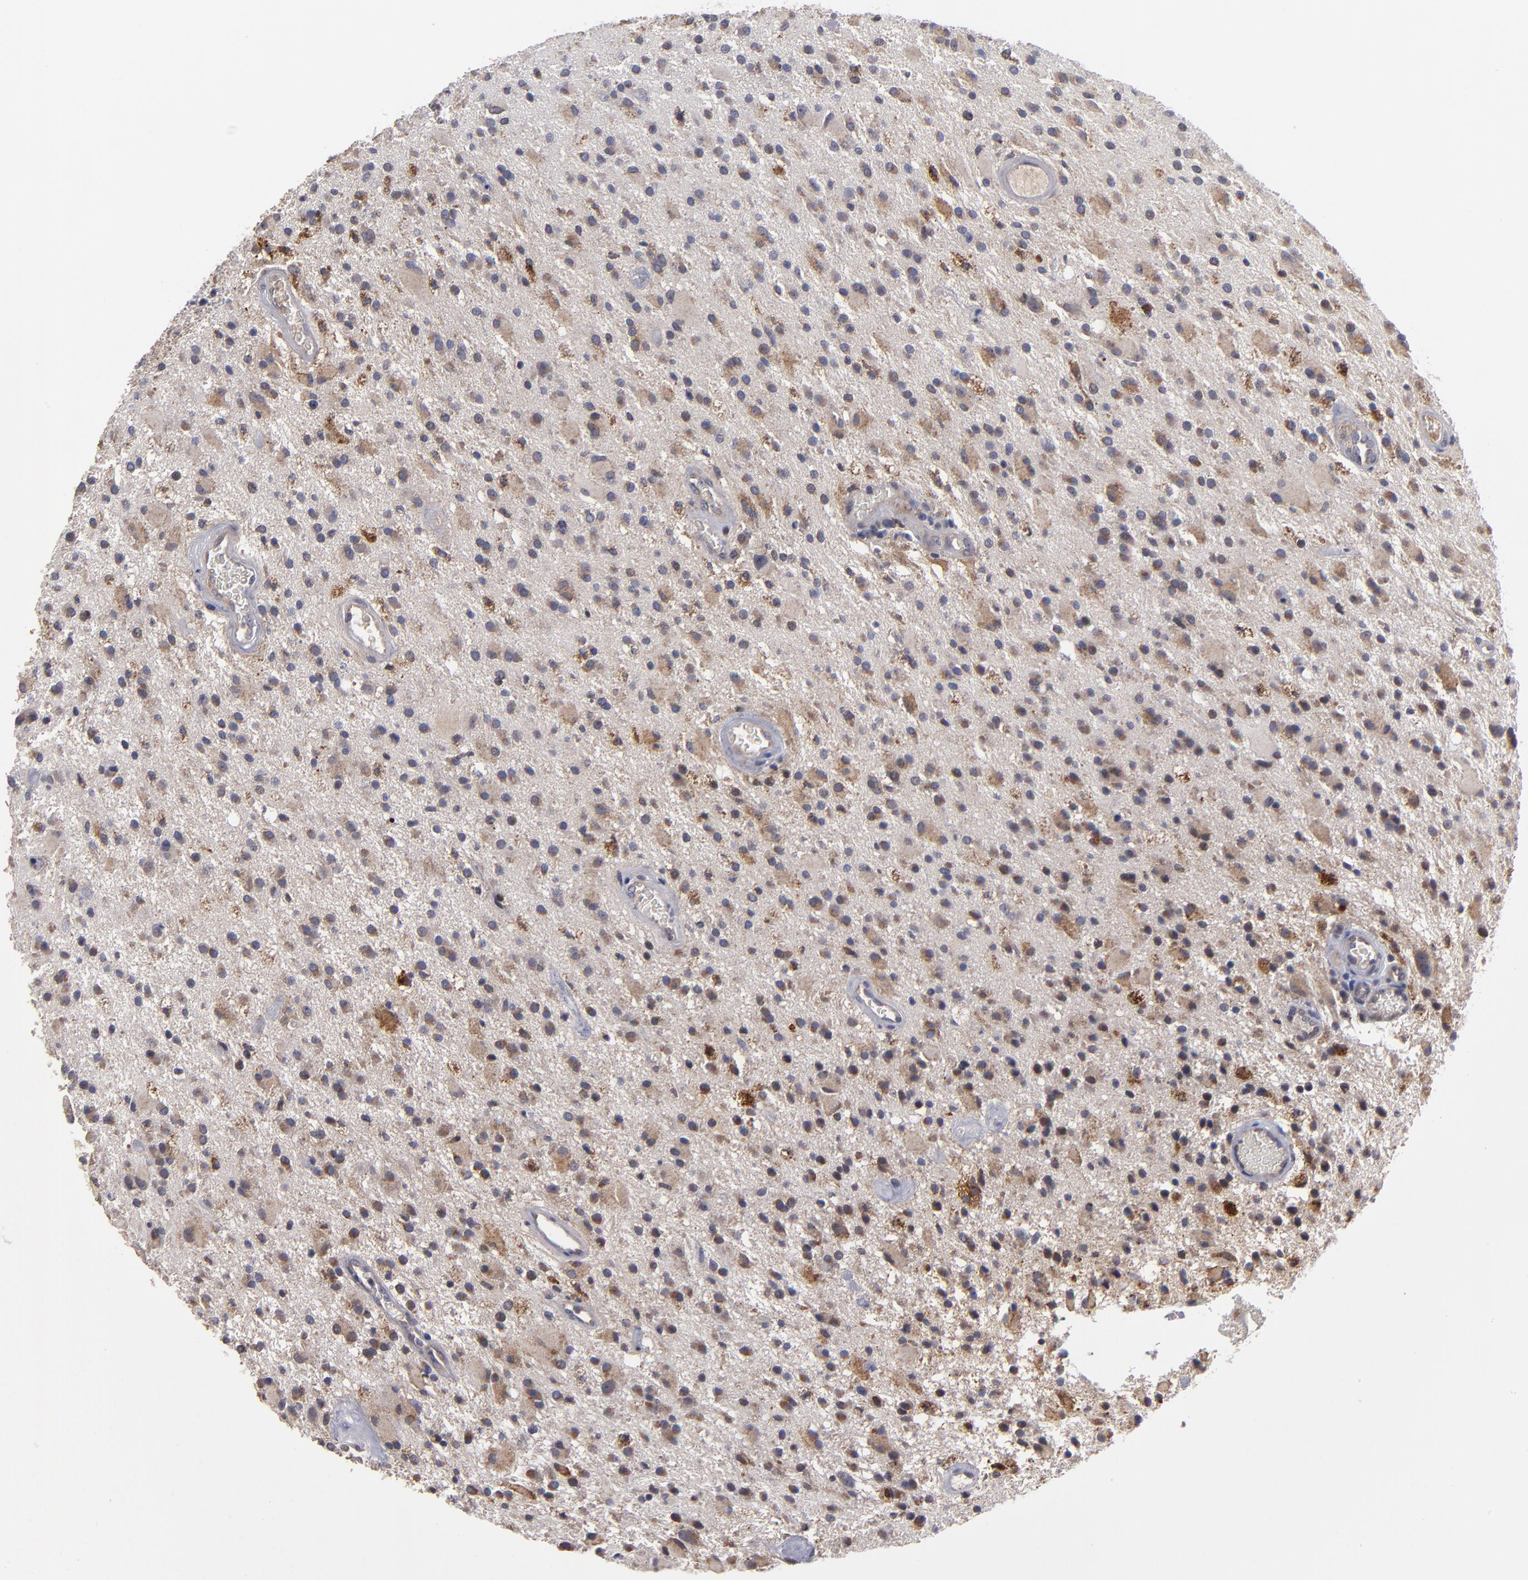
{"staining": {"intensity": "weak", "quantity": ">75%", "location": "cytoplasmic/membranous"}, "tissue": "glioma", "cell_type": "Tumor cells", "image_type": "cancer", "snomed": [{"axis": "morphology", "description": "Glioma, malignant, Low grade"}, {"axis": "topography", "description": "Brain"}], "caption": "Immunohistochemistry (DAB (3,3'-diaminobenzidine)) staining of malignant glioma (low-grade) displays weak cytoplasmic/membranous protein positivity in approximately >75% of tumor cells.", "gene": "EXD2", "patient": {"sex": "male", "age": 58}}